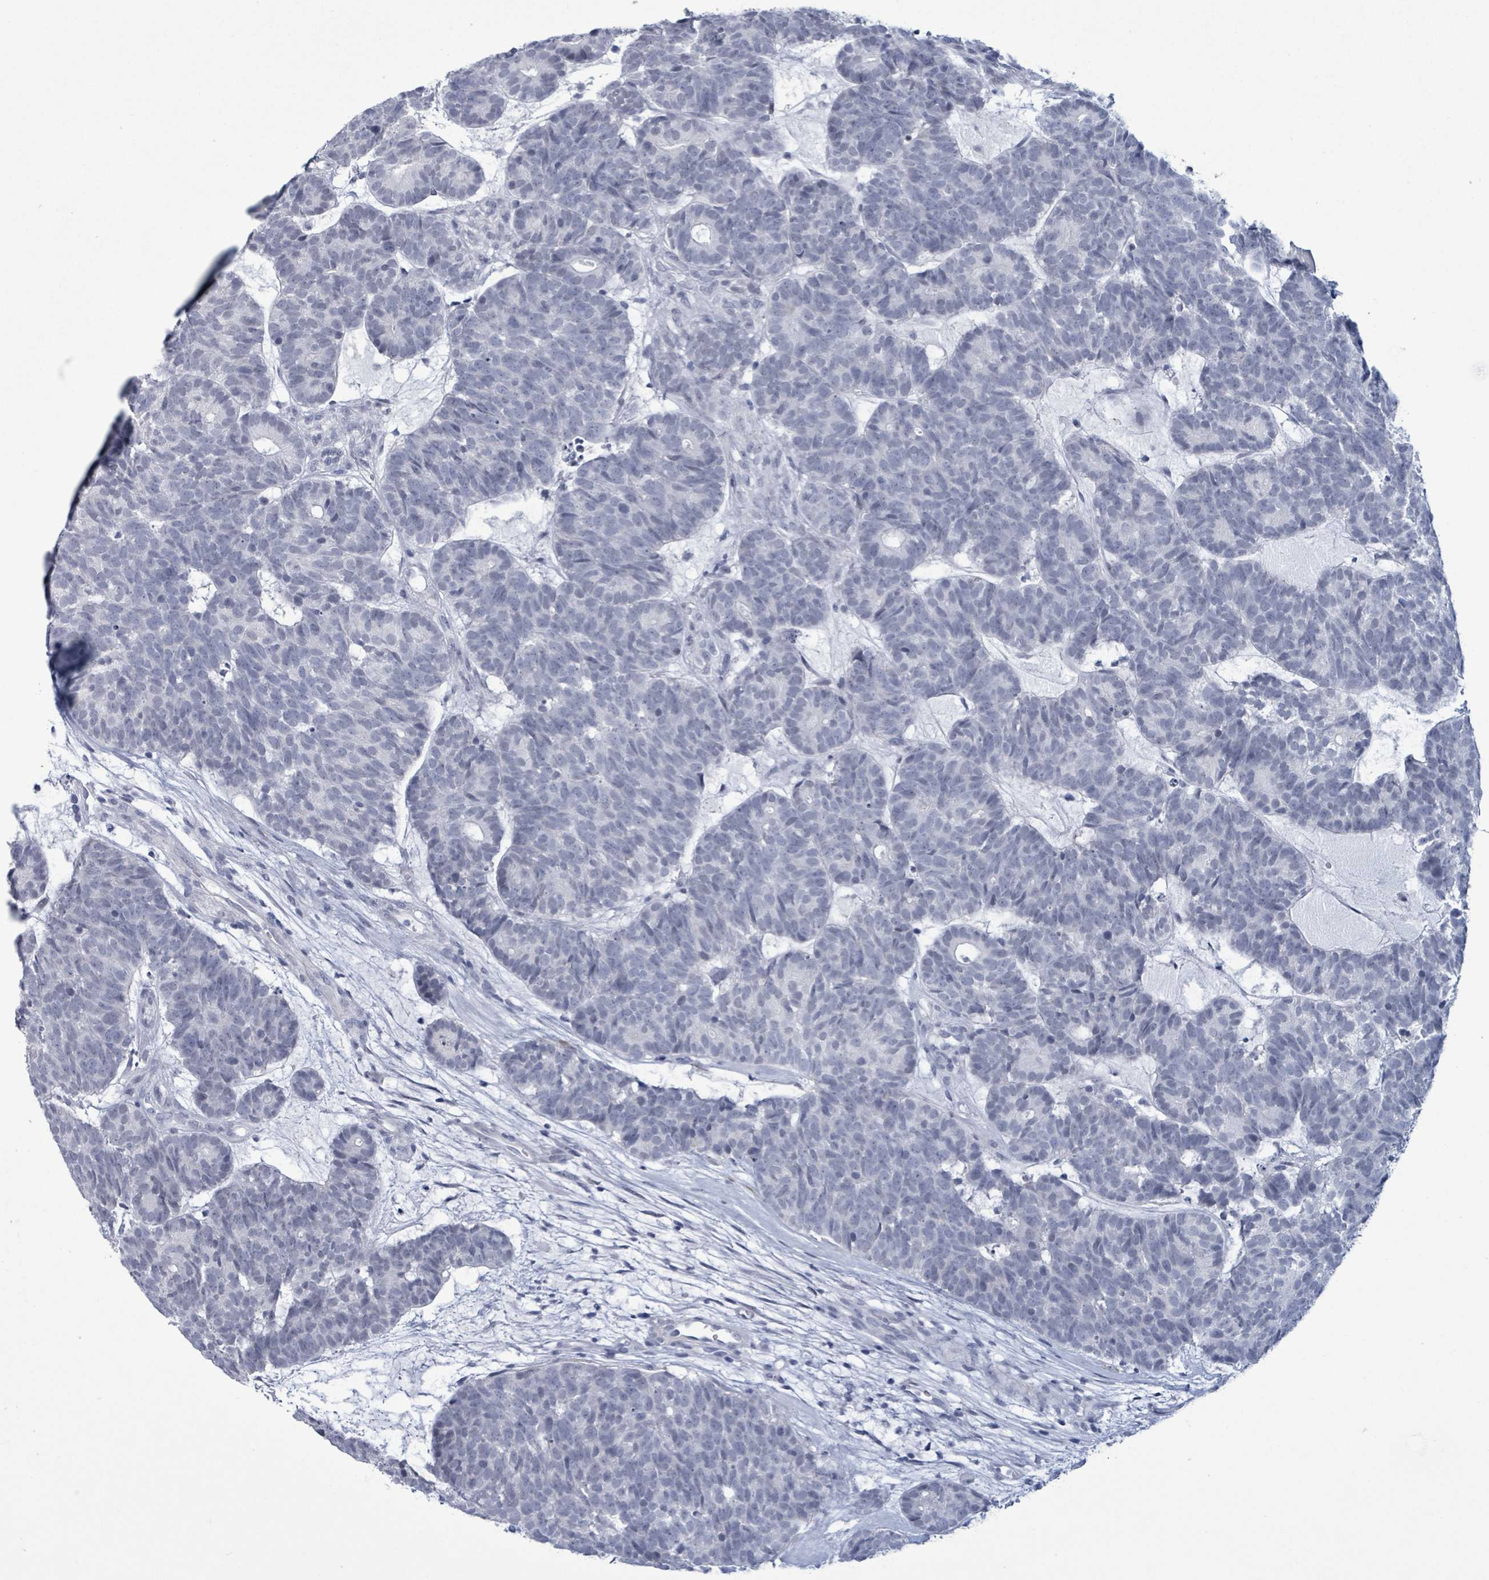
{"staining": {"intensity": "negative", "quantity": "none", "location": "none"}, "tissue": "head and neck cancer", "cell_type": "Tumor cells", "image_type": "cancer", "snomed": [{"axis": "morphology", "description": "Adenocarcinoma, NOS"}, {"axis": "topography", "description": "Head-Neck"}], "caption": "An IHC photomicrograph of head and neck adenocarcinoma is shown. There is no staining in tumor cells of head and neck adenocarcinoma.", "gene": "ZNF771", "patient": {"sex": "female", "age": 81}}